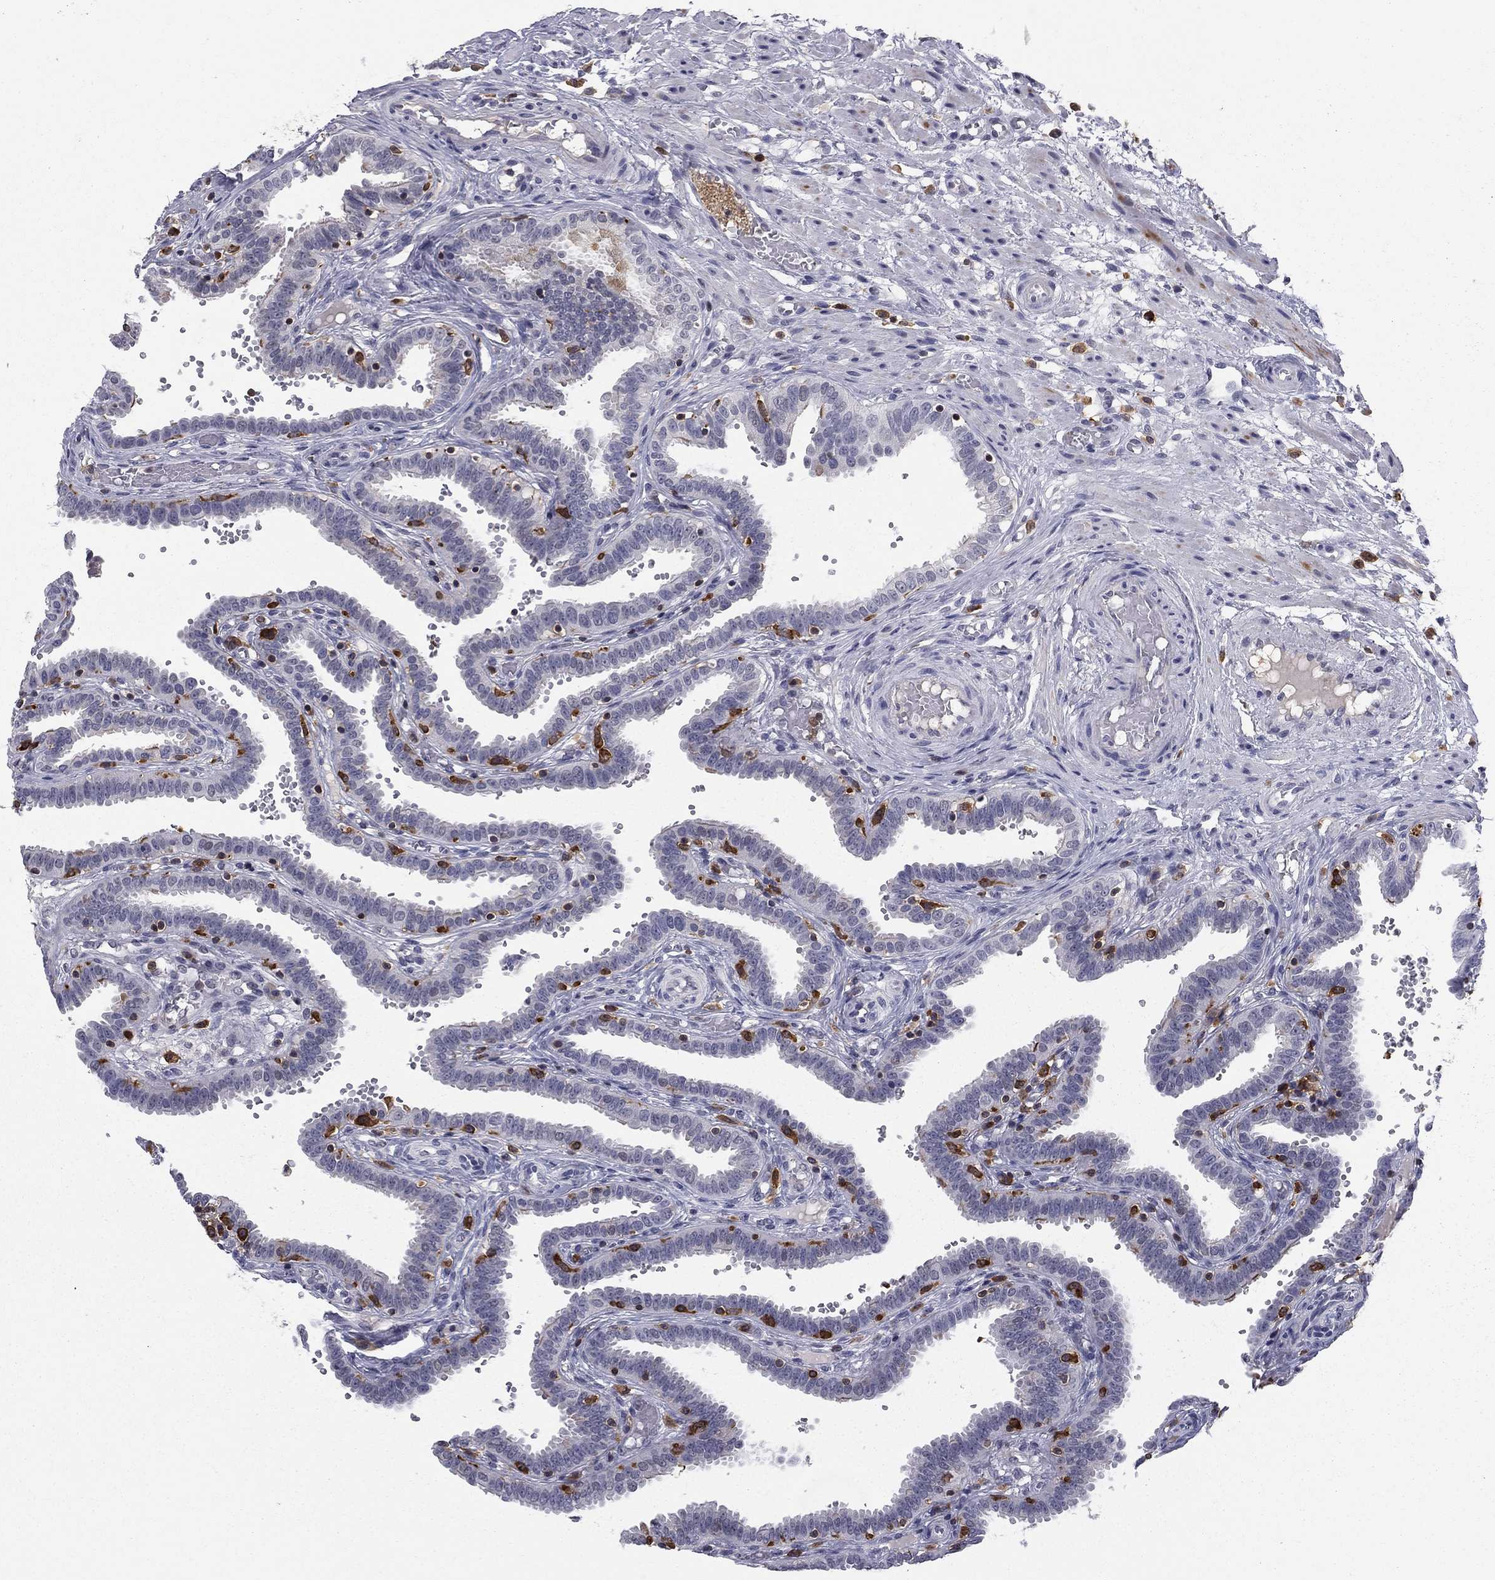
{"staining": {"intensity": "negative", "quantity": "none", "location": "none"}, "tissue": "fallopian tube", "cell_type": "Glandular cells", "image_type": "normal", "snomed": [{"axis": "morphology", "description": "Normal tissue, NOS"}, {"axis": "topography", "description": "Fallopian tube"}], "caption": "Immunohistochemical staining of unremarkable human fallopian tube reveals no significant staining in glandular cells. Brightfield microscopy of IHC stained with DAB (3,3'-diaminobenzidine) (brown) and hematoxylin (blue), captured at high magnification.", "gene": "PLCB2", "patient": {"sex": "female", "age": 37}}